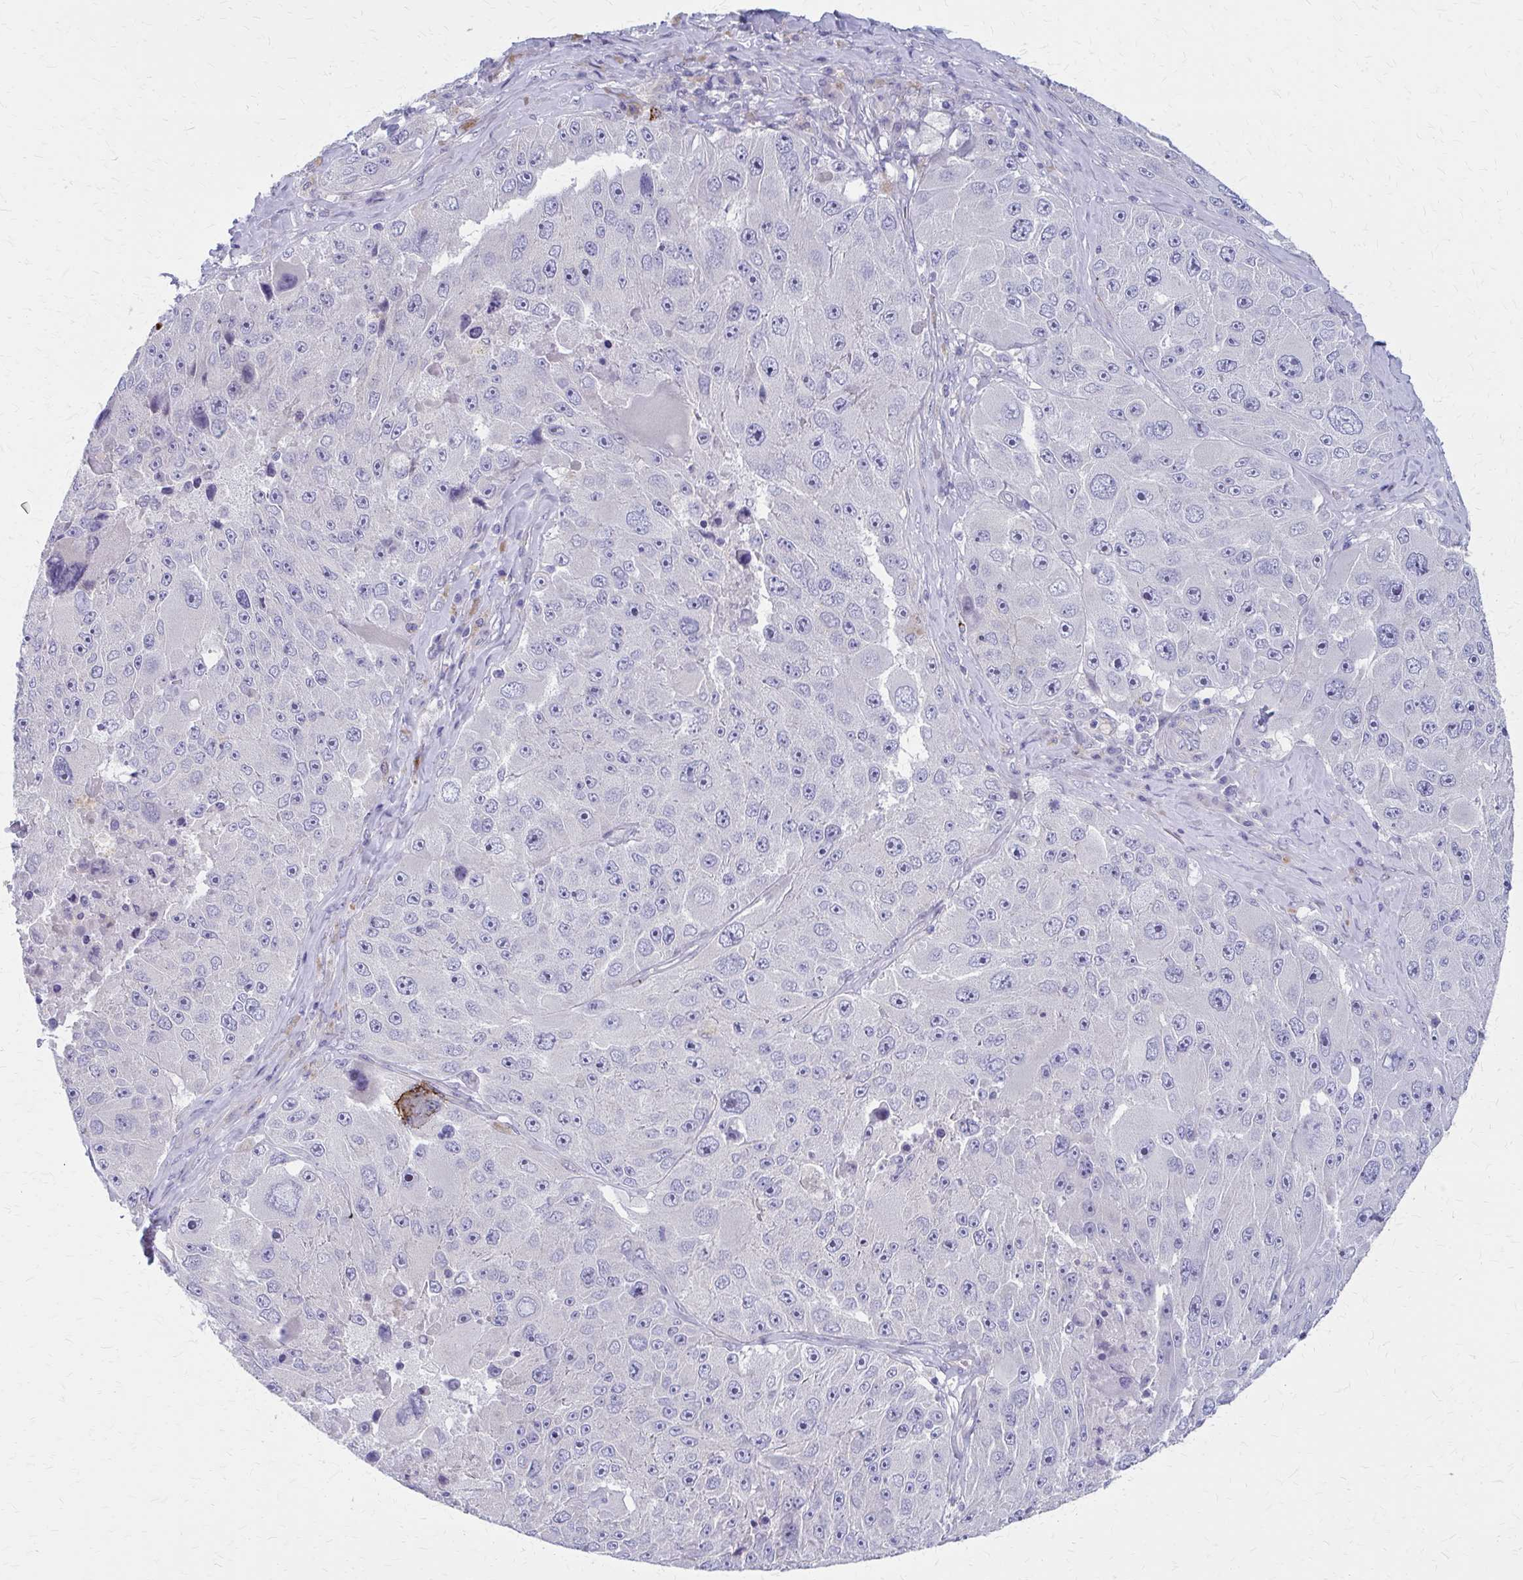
{"staining": {"intensity": "negative", "quantity": "none", "location": "none"}, "tissue": "melanoma", "cell_type": "Tumor cells", "image_type": "cancer", "snomed": [{"axis": "morphology", "description": "Malignant melanoma, Metastatic site"}, {"axis": "topography", "description": "Lymph node"}], "caption": "Tumor cells show no significant protein staining in melanoma.", "gene": "GLYATL2", "patient": {"sex": "male", "age": 62}}